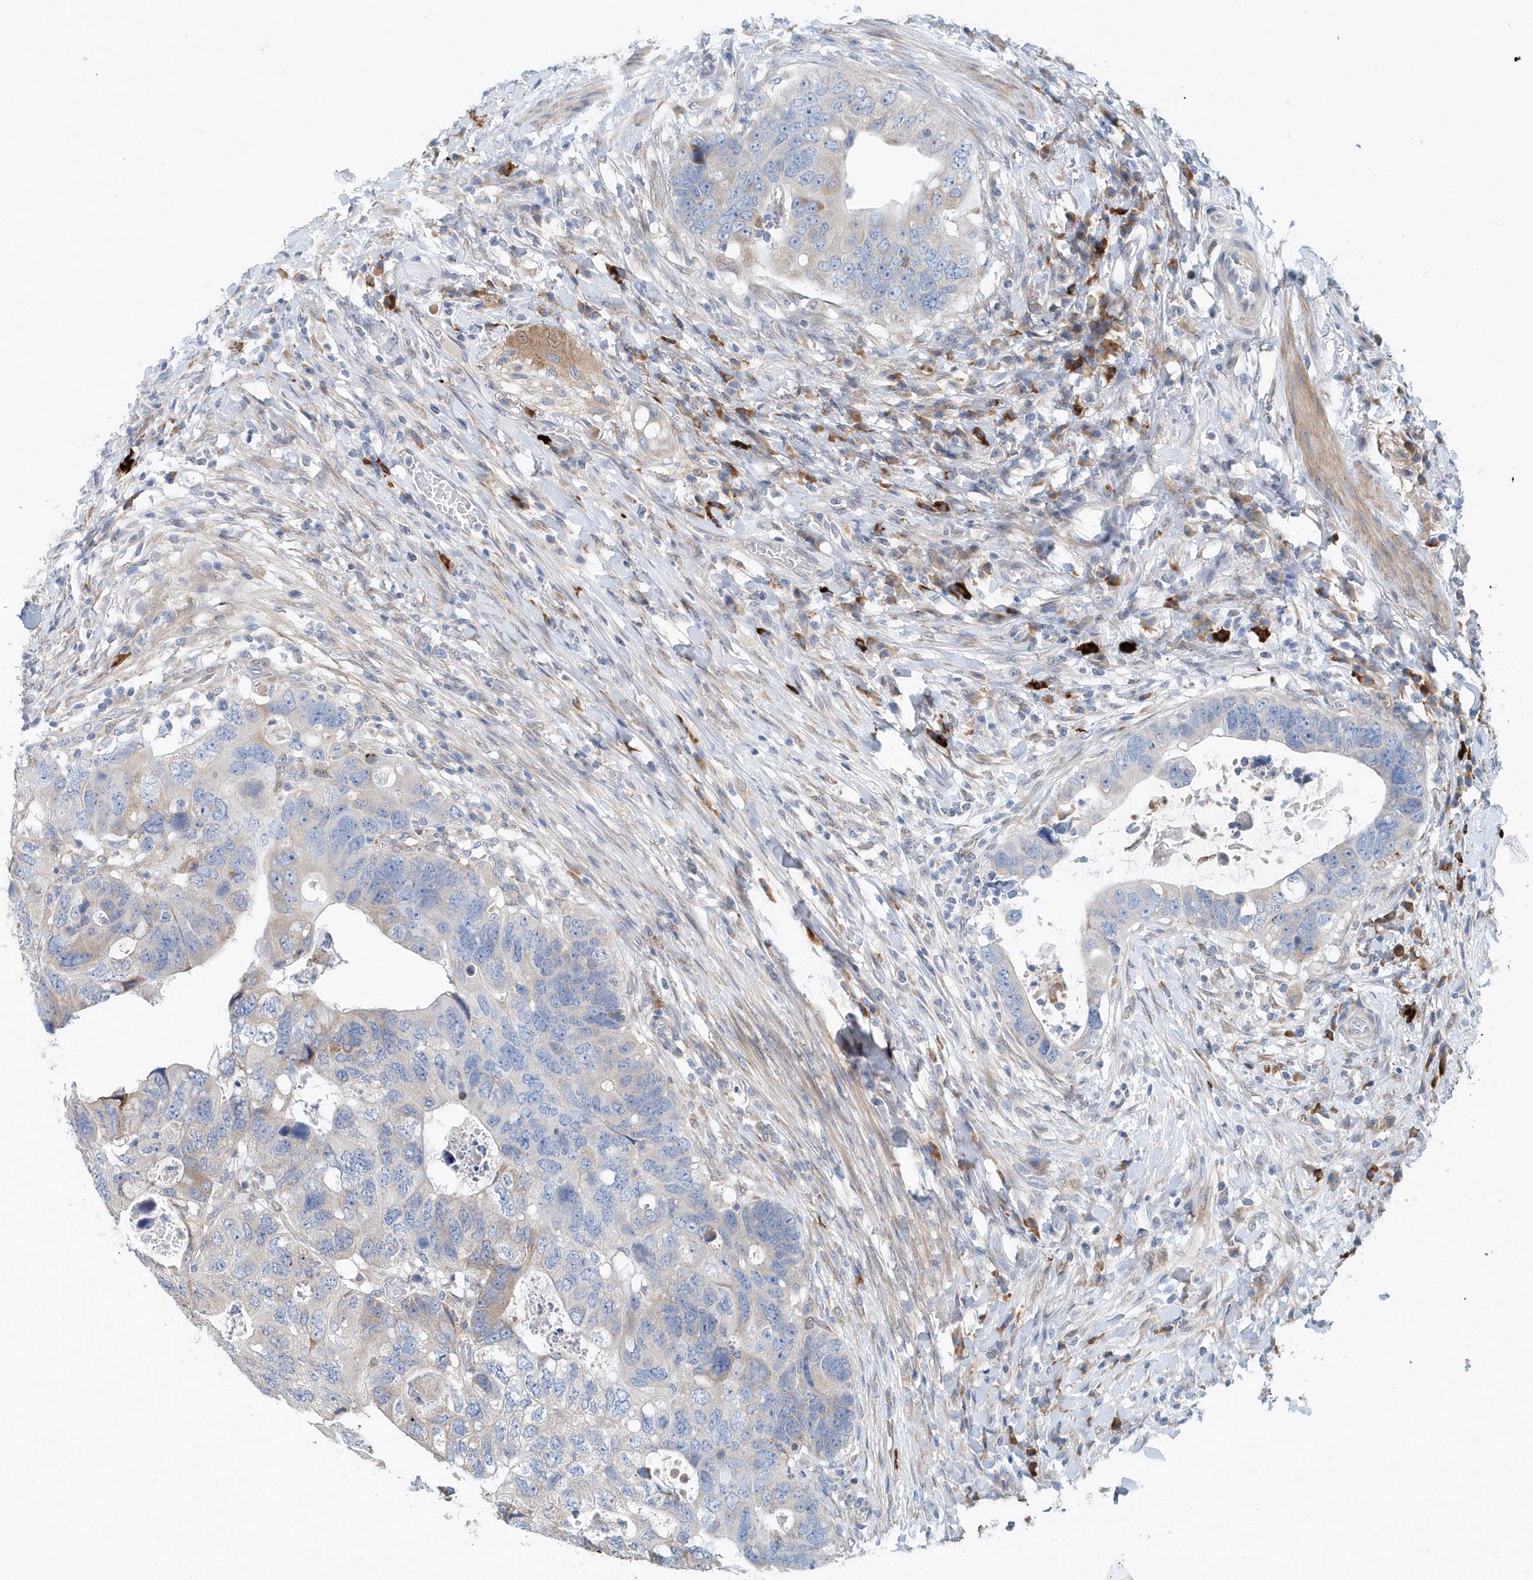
{"staining": {"intensity": "weak", "quantity": "<25%", "location": "cytoplasmic/membranous"}, "tissue": "colorectal cancer", "cell_type": "Tumor cells", "image_type": "cancer", "snomed": [{"axis": "morphology", "description": "Adenocarcinoma, NOS"}, {"axis": "topography", "description": "Rectum"}], "caption": "Immunohistochemistry photomicrograph of neoplastic tissue: human colorectal adenocarcinoma stained with DAB (3,3'-diaminobenzidine) demonstrates no significant protein expression in tumor cells.", "gene": "PFN2", "patient": {"sex": "male", "age": 59}}